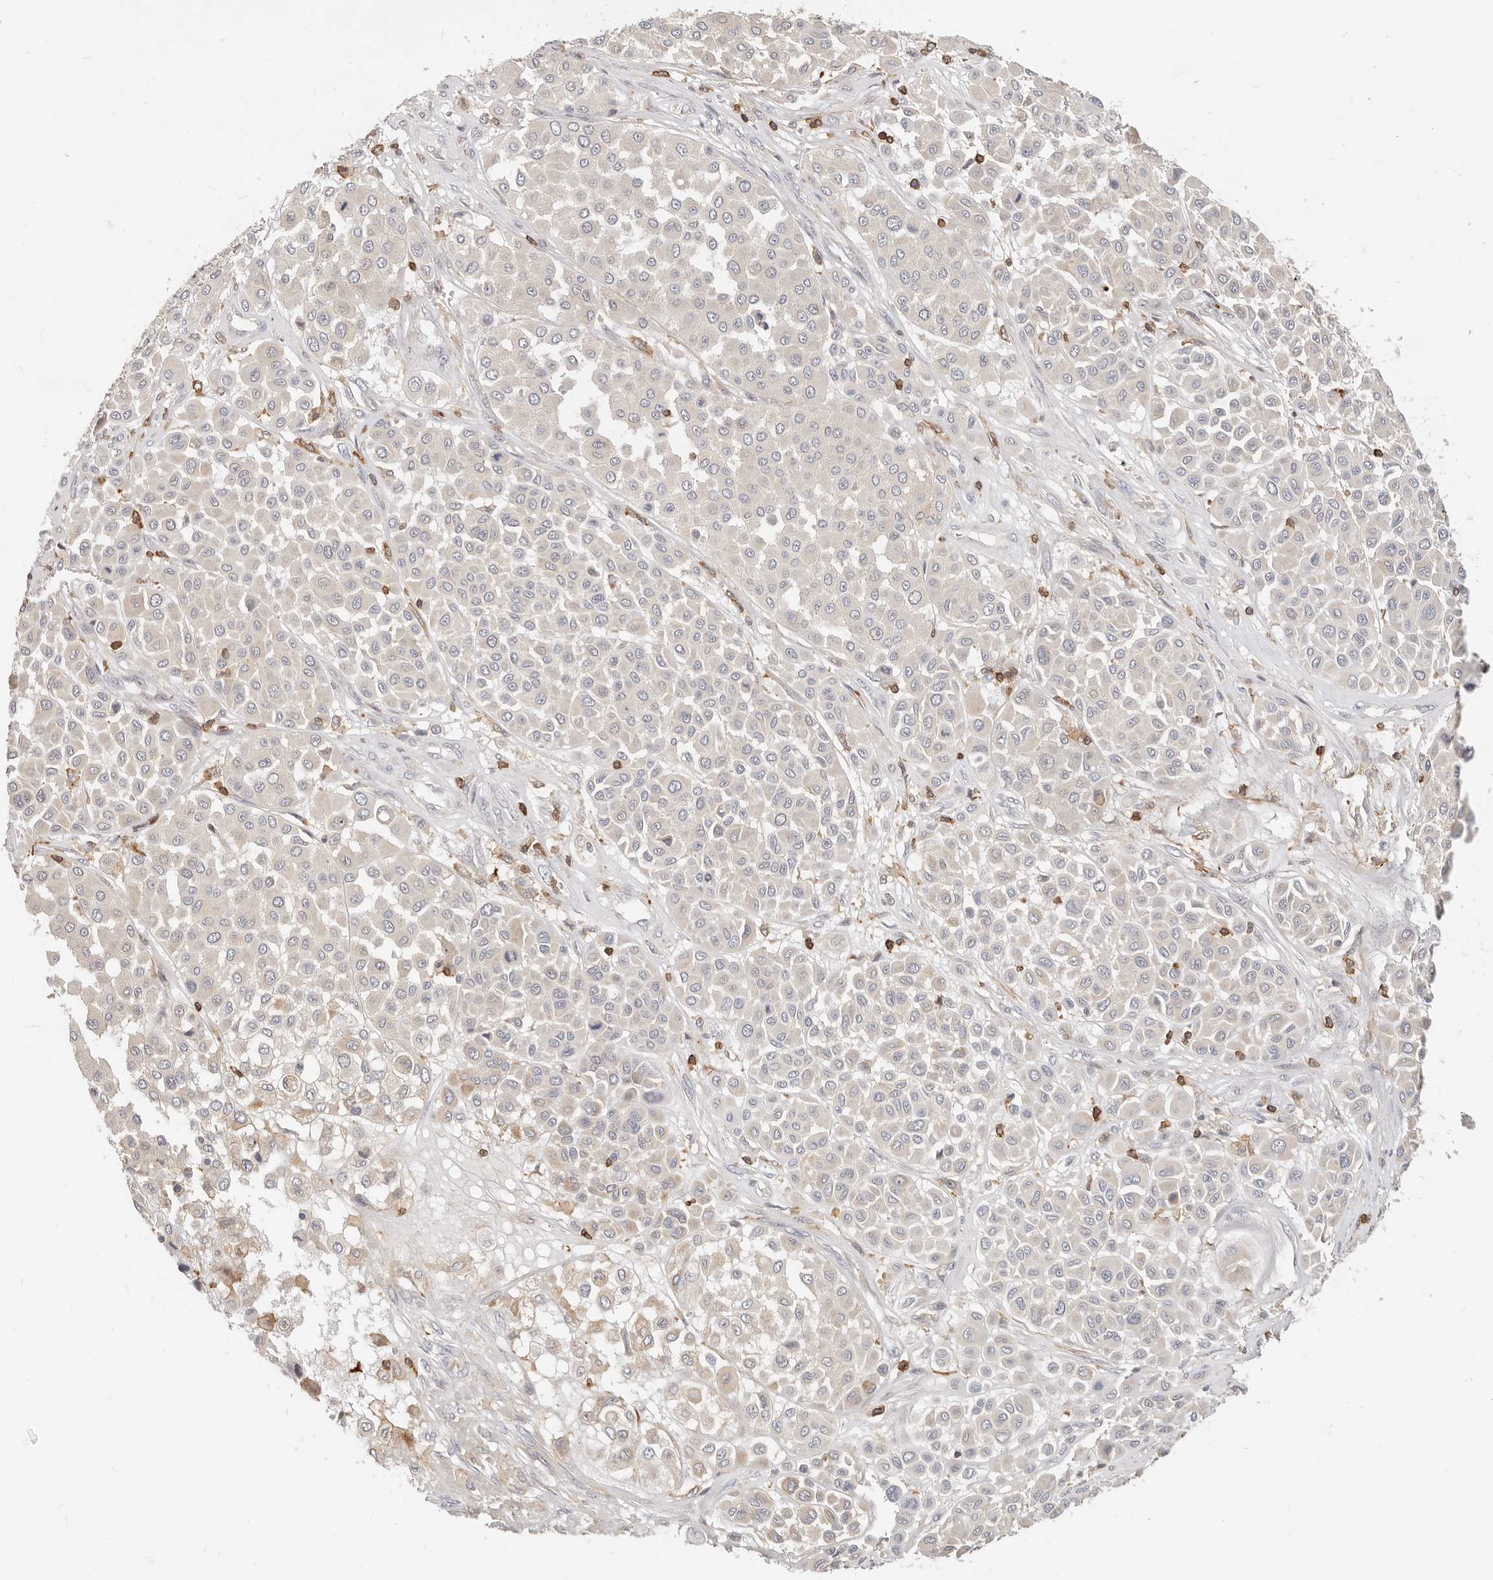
{"staining": {"intensity": "negative", "quantity": "none", "location": "none"}, "tissue": "melanoma", "cell_type": "Tumor cells", "image_type": "cancer", "snomed": [{"axis": "morphology", "description": "Malignant melanoma, Metastatic site"}, {"axis": "topography", "description": "Soft tissue"}], "caption": "This photomicrograph is of melanoma stained with immunohistochemistry (IHC) to label a protein in brown with the nuclei are counter-stained blue. There is no staining in tumor cells. (Brightfield microscopy of DAB (3,3'-diaminobenzidine) immunohistochemistry at high magnification).", "gene": "TMEM63B", "patient": {"sex": "male", "age": 41}}